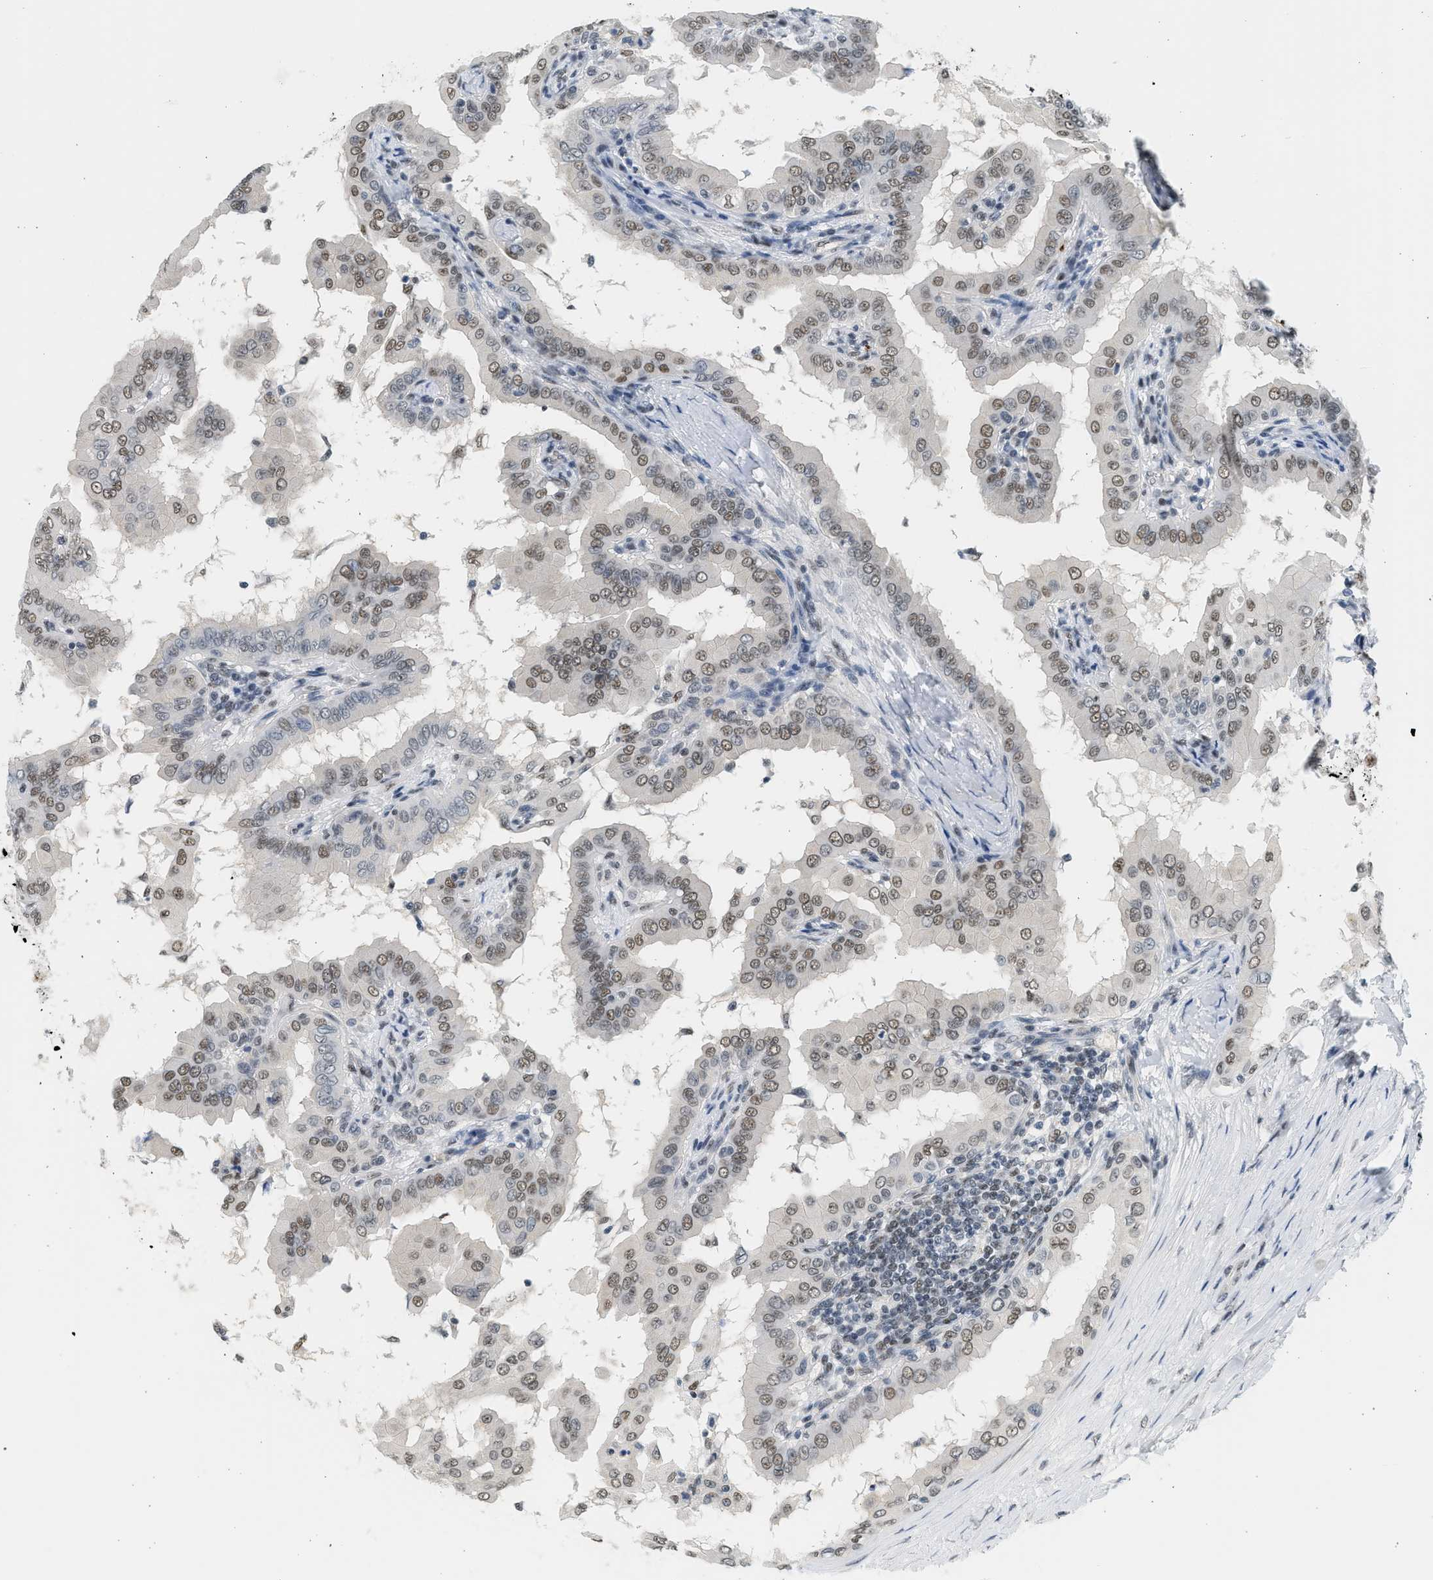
{"staining": {"intensity": "weak", "quantity": ">75%", "location": "nuclear"}, "tissue": "thyroid cancer", "cell_type": "Tumor cells", "image_type": "cancer", "snomed": [{"axis": "morphology", "description": "Papillary adenocarcinoma, NOS"}, {"axis": "topography", "description": "Thyroid gland"}], "caption": "Papillary adenocarcinoma (thyroid) tissue reveals weak nuclear positivity in approximately >75% of tumor cells", "gene": "HIPK1", "patient": {"sex": "male", "age": 33}}